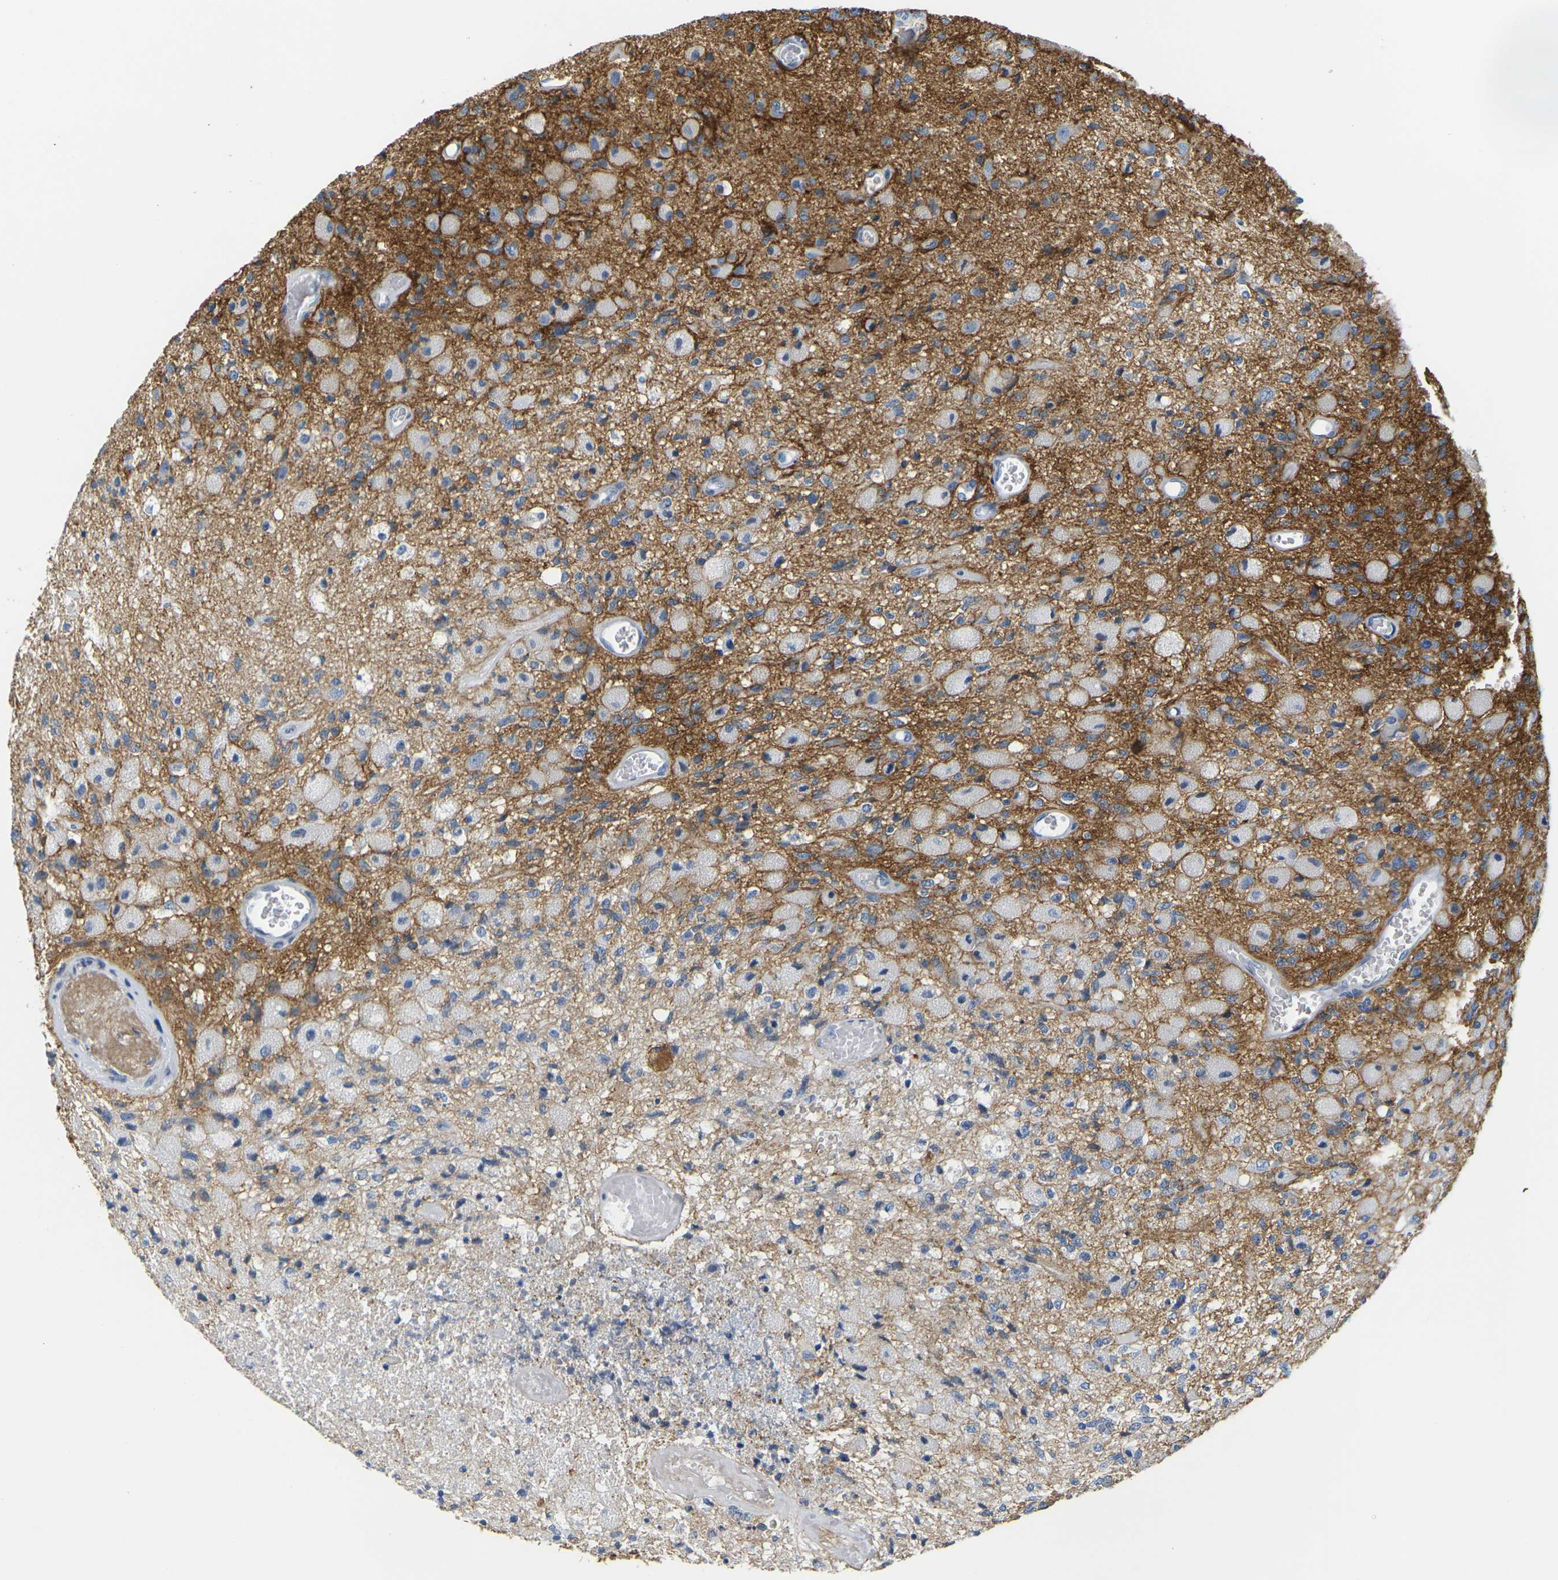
{"staining": {"intensity": "negative", "quantity": "none", "location": "none"}, "tissue": "glioma", "cell_type": "Tumor cells", "image_type": "cancer", "snomed": [{"axis": "morphology", "description": "Normal tissue, NOS"}, {"axis": "morphology", "description": "Glioma, malignant, High grade"}, {"axis": "topography", "description": "Cerebral cortex"}], "caption": "The IHC photomicrograph has no significant staining in tumor cells of glioma tissue.", "gene": "OTOF", "patient": {"sex": "male", "age": 77}}